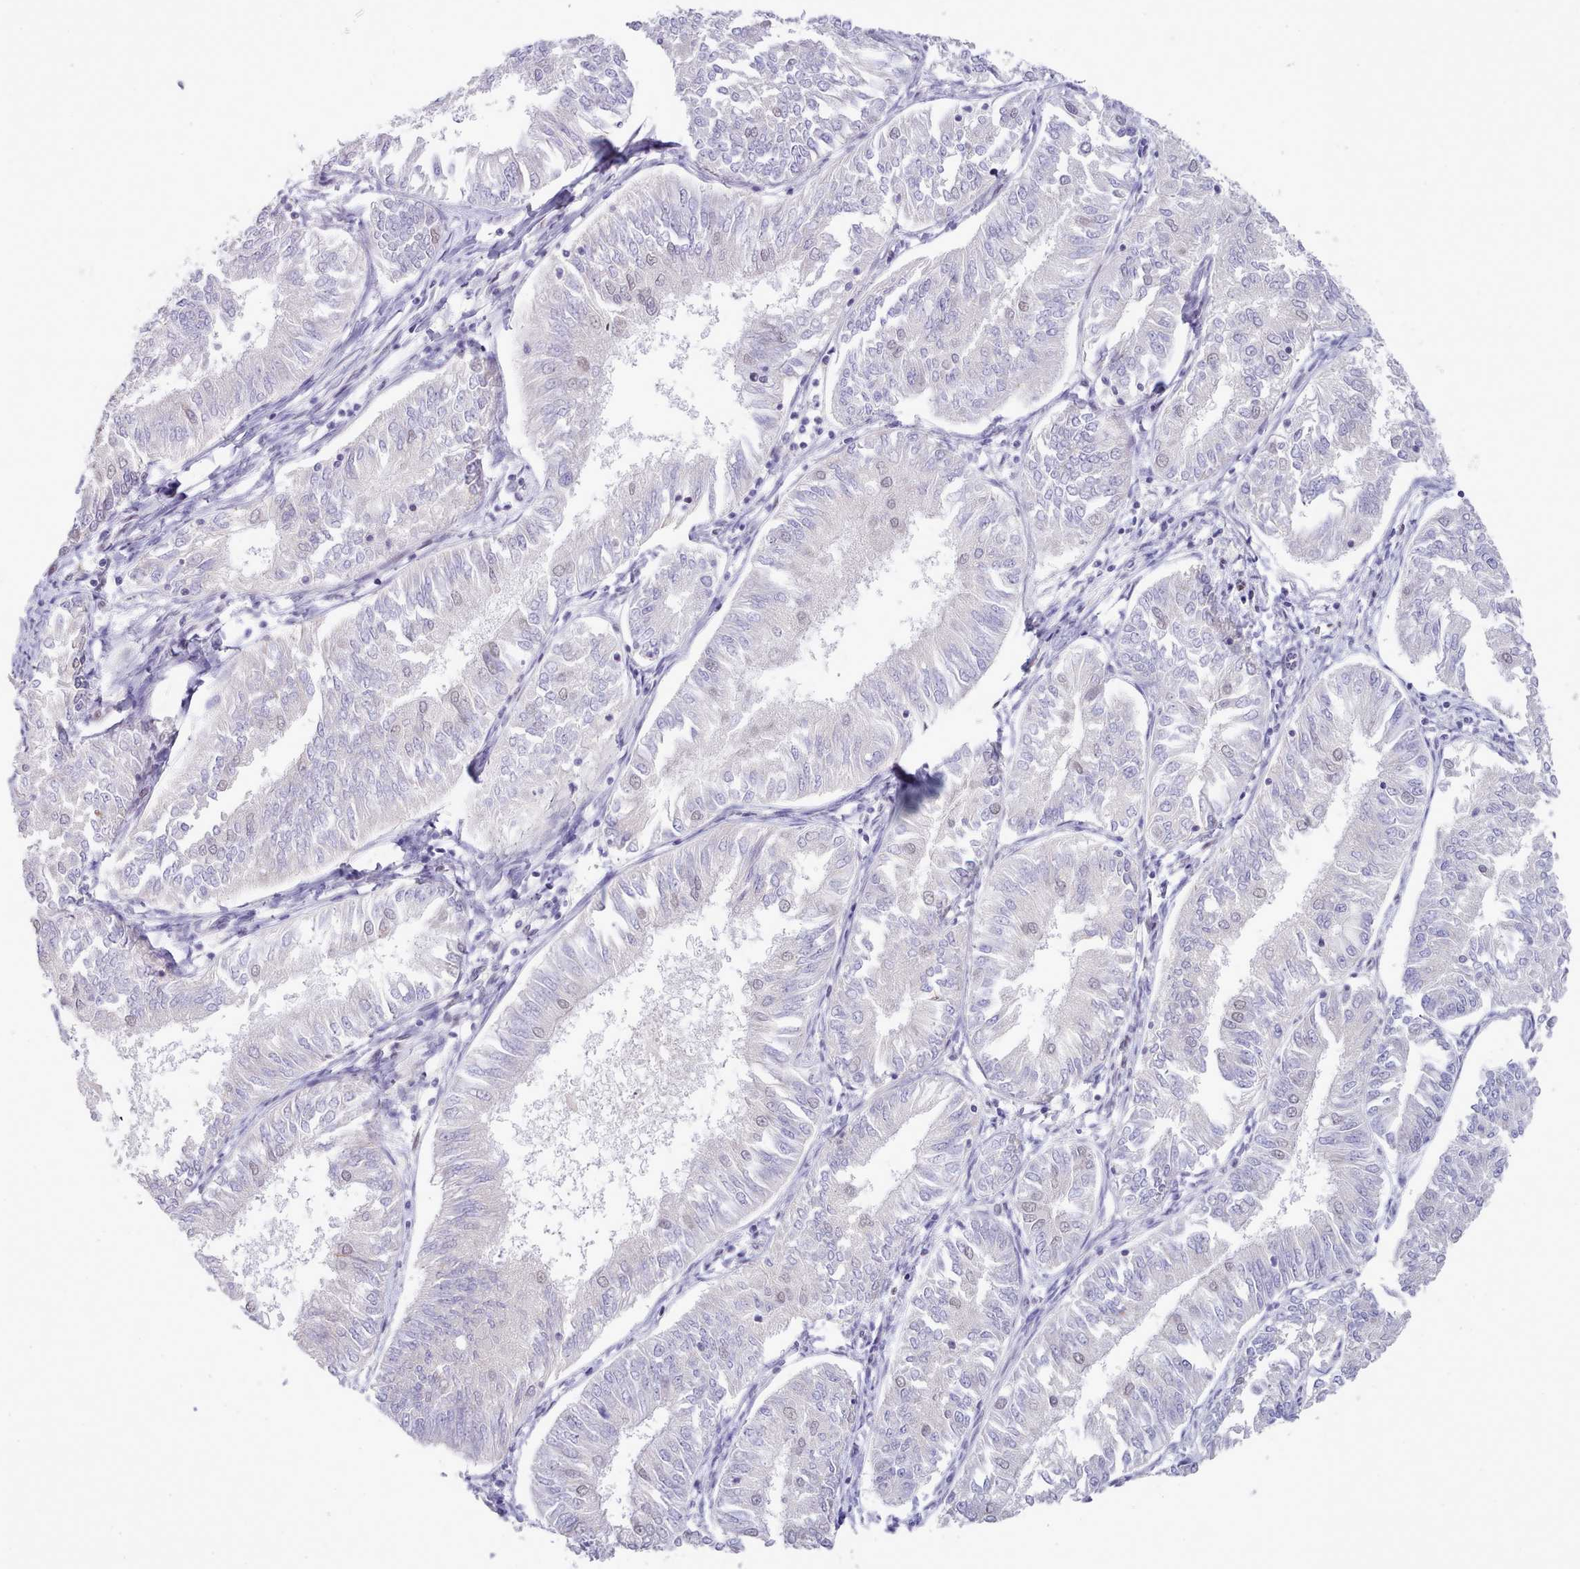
{"staining": {"intensity": "negative", "quantity": "none", "location": "none"}, "tissue": "endometrial cancer", "cell_type": "Tumor cells", "image_type": "cancer", "snomed": [{"axis": "morphology", "description": "Adenocarcinoma, NOS"}, {"axis": "topography", "description": "Endometrium"}], "caption": "Immunohistochemistry of human endometrial cancer (adenocarcinoma) demonstrates no positivity in tumor cells.", "gene": "RFX1", "patient": {"sex": "female", "age": 58}}